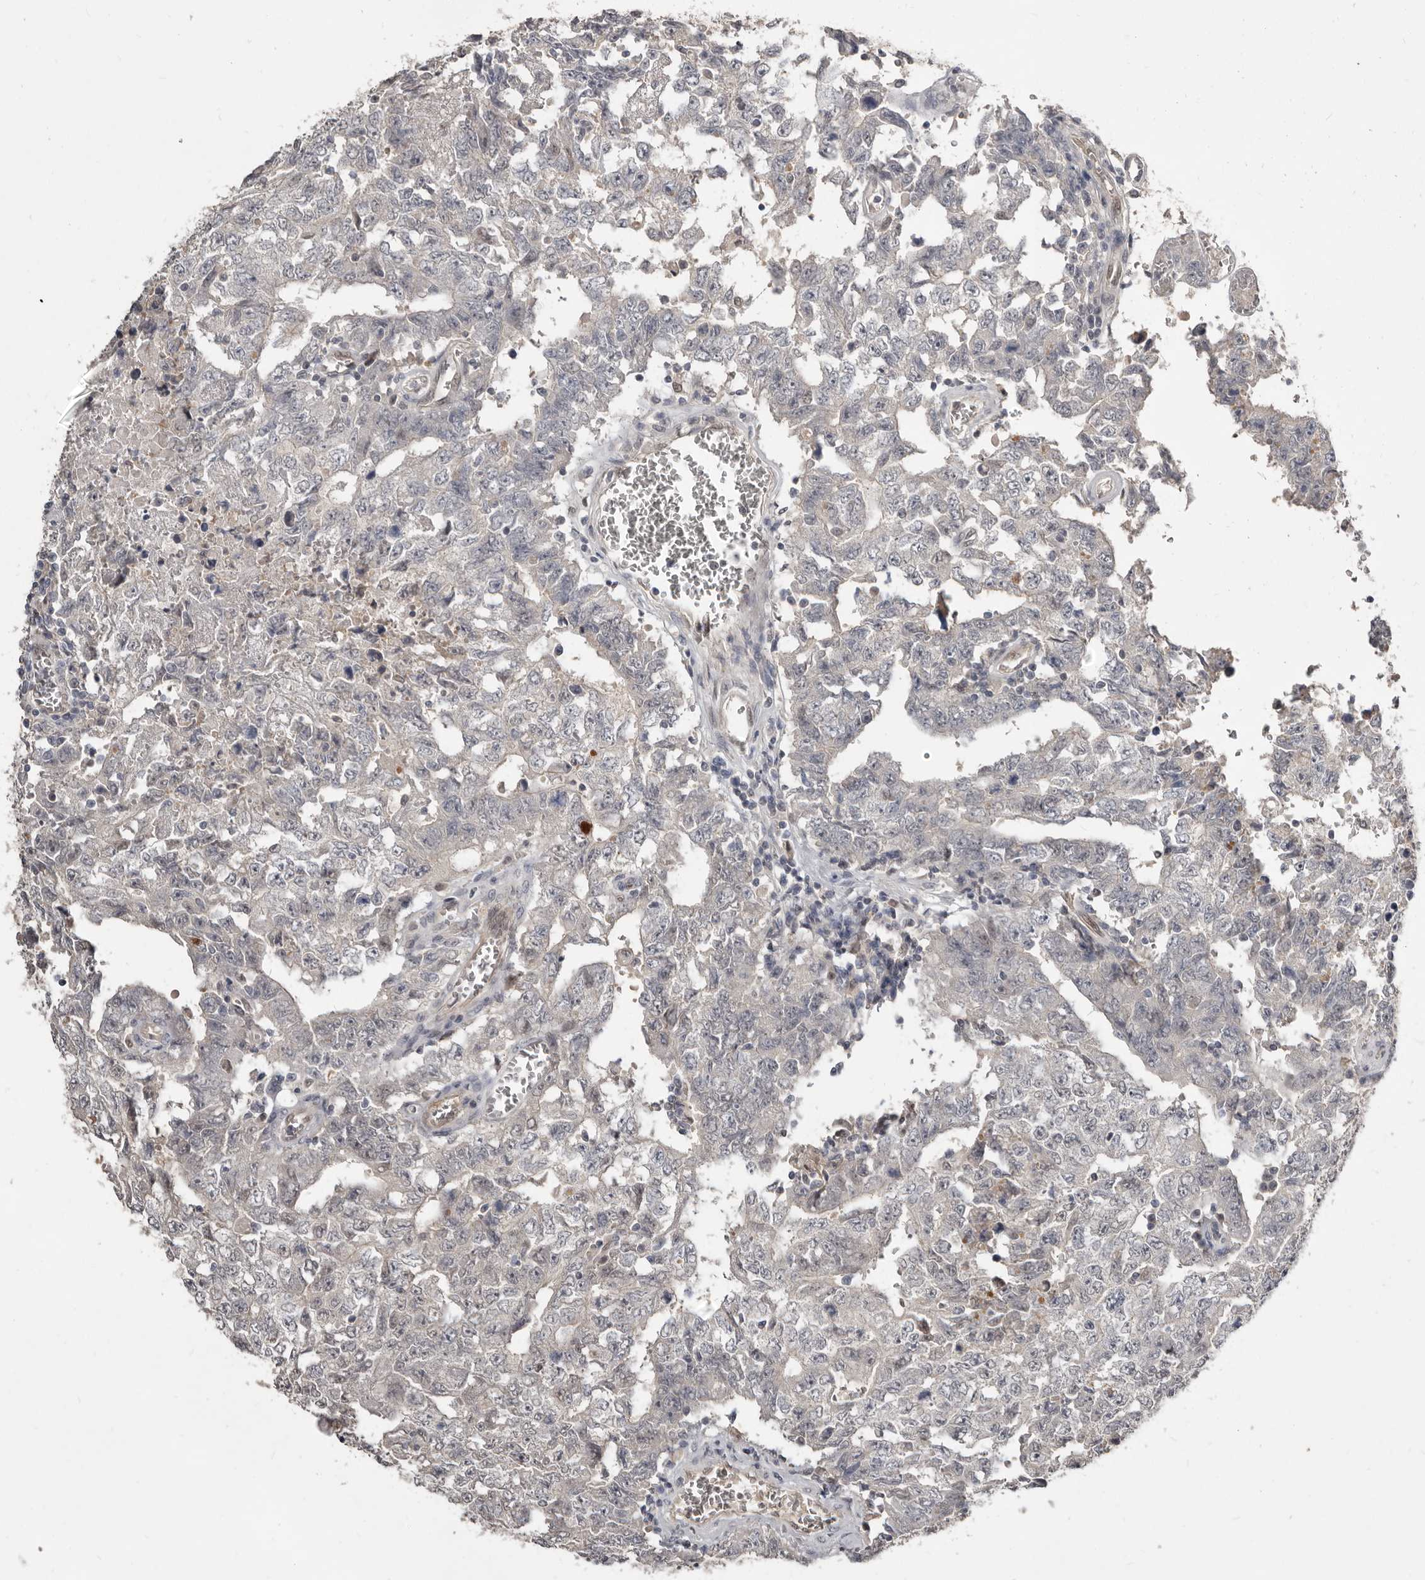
{"staining": {"intensity": "negative", "quantity": "none", "location": "none"}, "tissue": "testis cancer", "cell_type": "Tumor cells", "image_type": "cancer", "snomed": [{"axis": "morphology", "description": "Carcinoma, Embryonal, NOS"}, {"axis": "topography", "description": "Testis"}], "caption": "An IHC photomicrograph of testis embryonal carcinoma is shown. There is no staining in tumor cells of testis embryonal carcinoma.", "gene": "RBKS", "patient": {"sex": "male", "age": 26}}